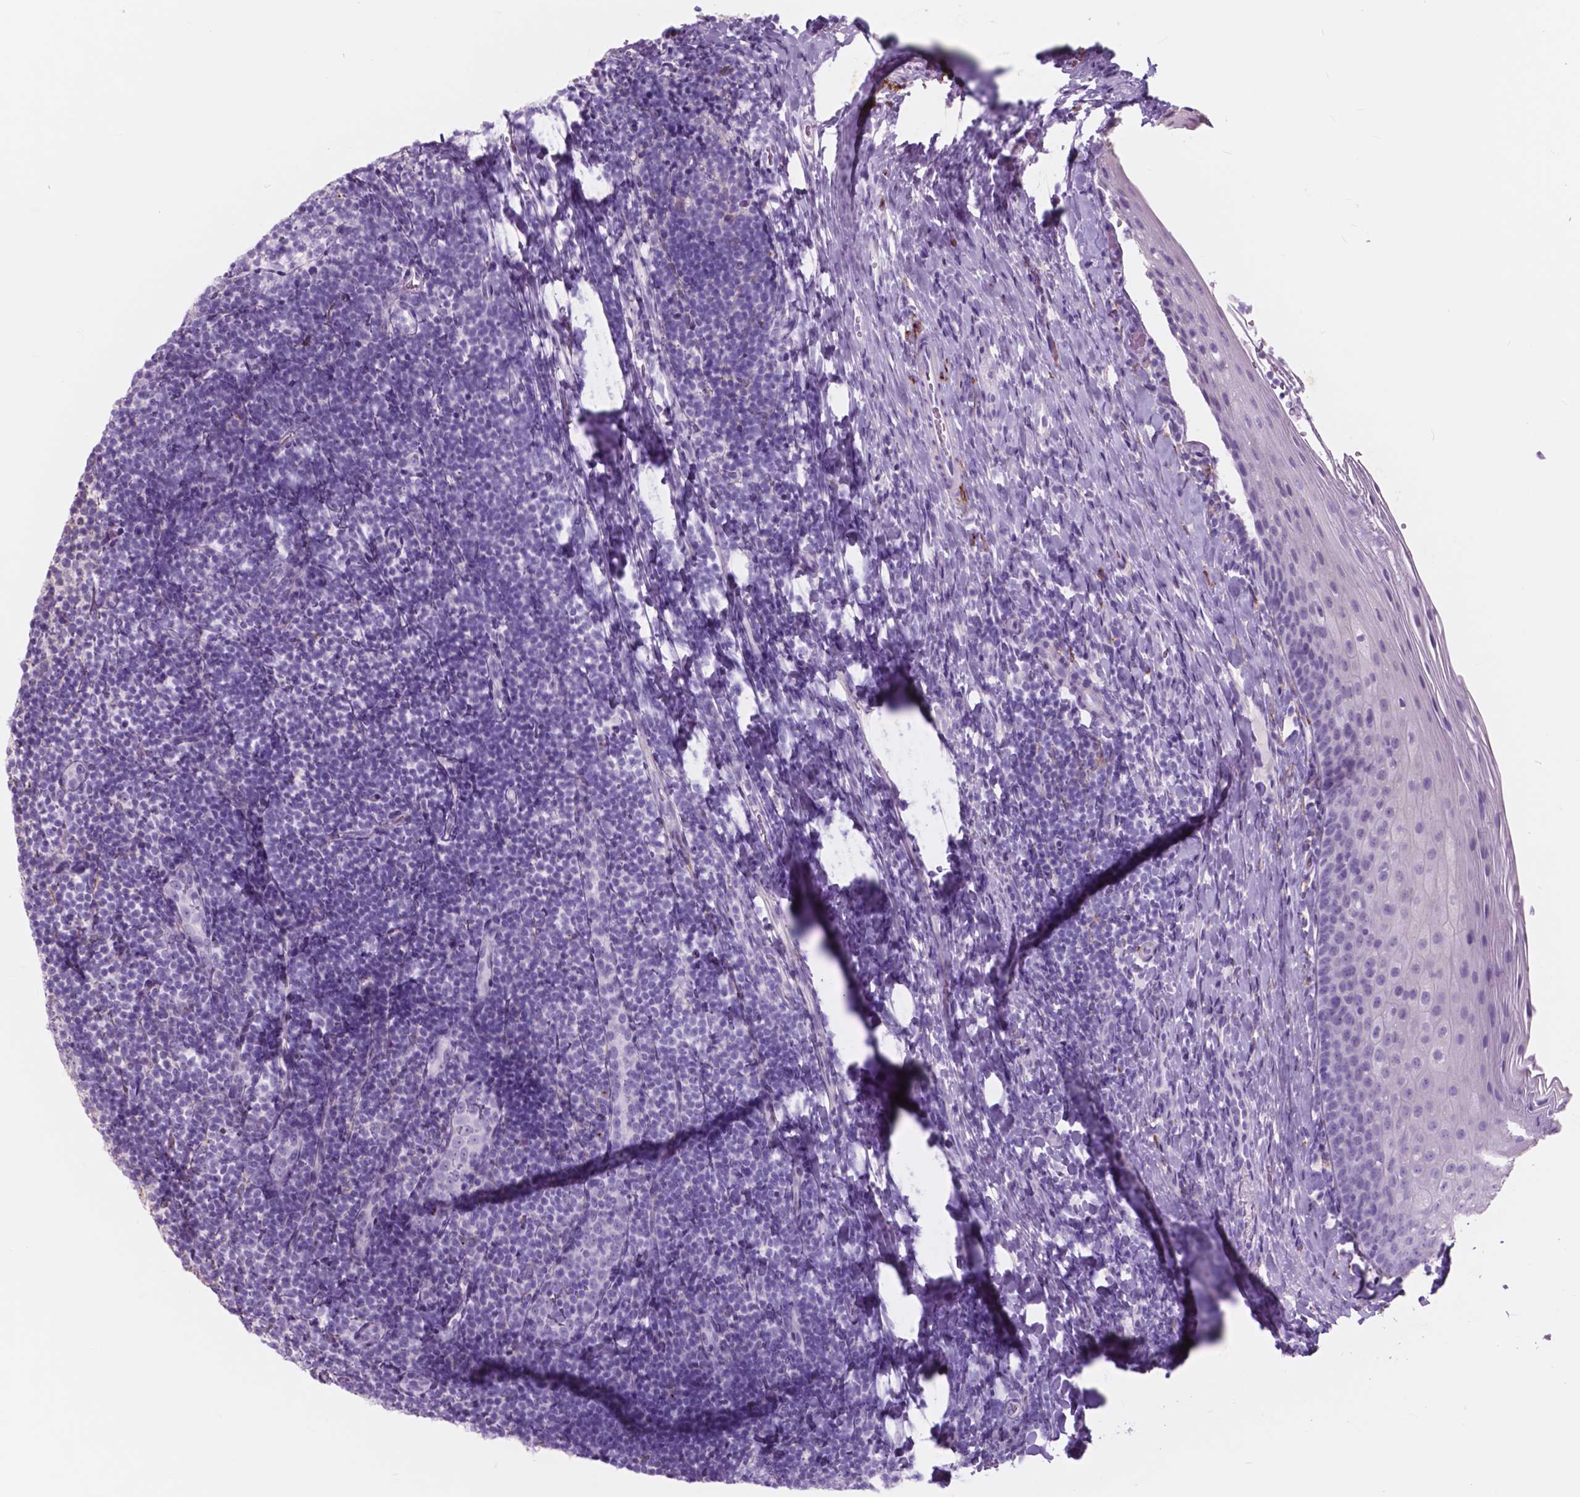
{"staining": {"intensity": "negative", "quantity": "none", "location": "none"}, "tissue": "tonsil", "cell_type": "Germinal center cells", "image_type": "normal", "snomed": [{"axis": "morphology", "description": "Normal tissue, NOS"}, {"axis": "topography", "description": "Tonsil"}], "caption": "Germinal center cells show no significant protein staining in normal tonsil. The staining is performed using DAB (3,3'-diaminobenzidine) brown chromogen with nuclei counter-stained in using hematoxylin.", "gene": "FXYD2", "patient": {"sex": "female", "age": 10}}